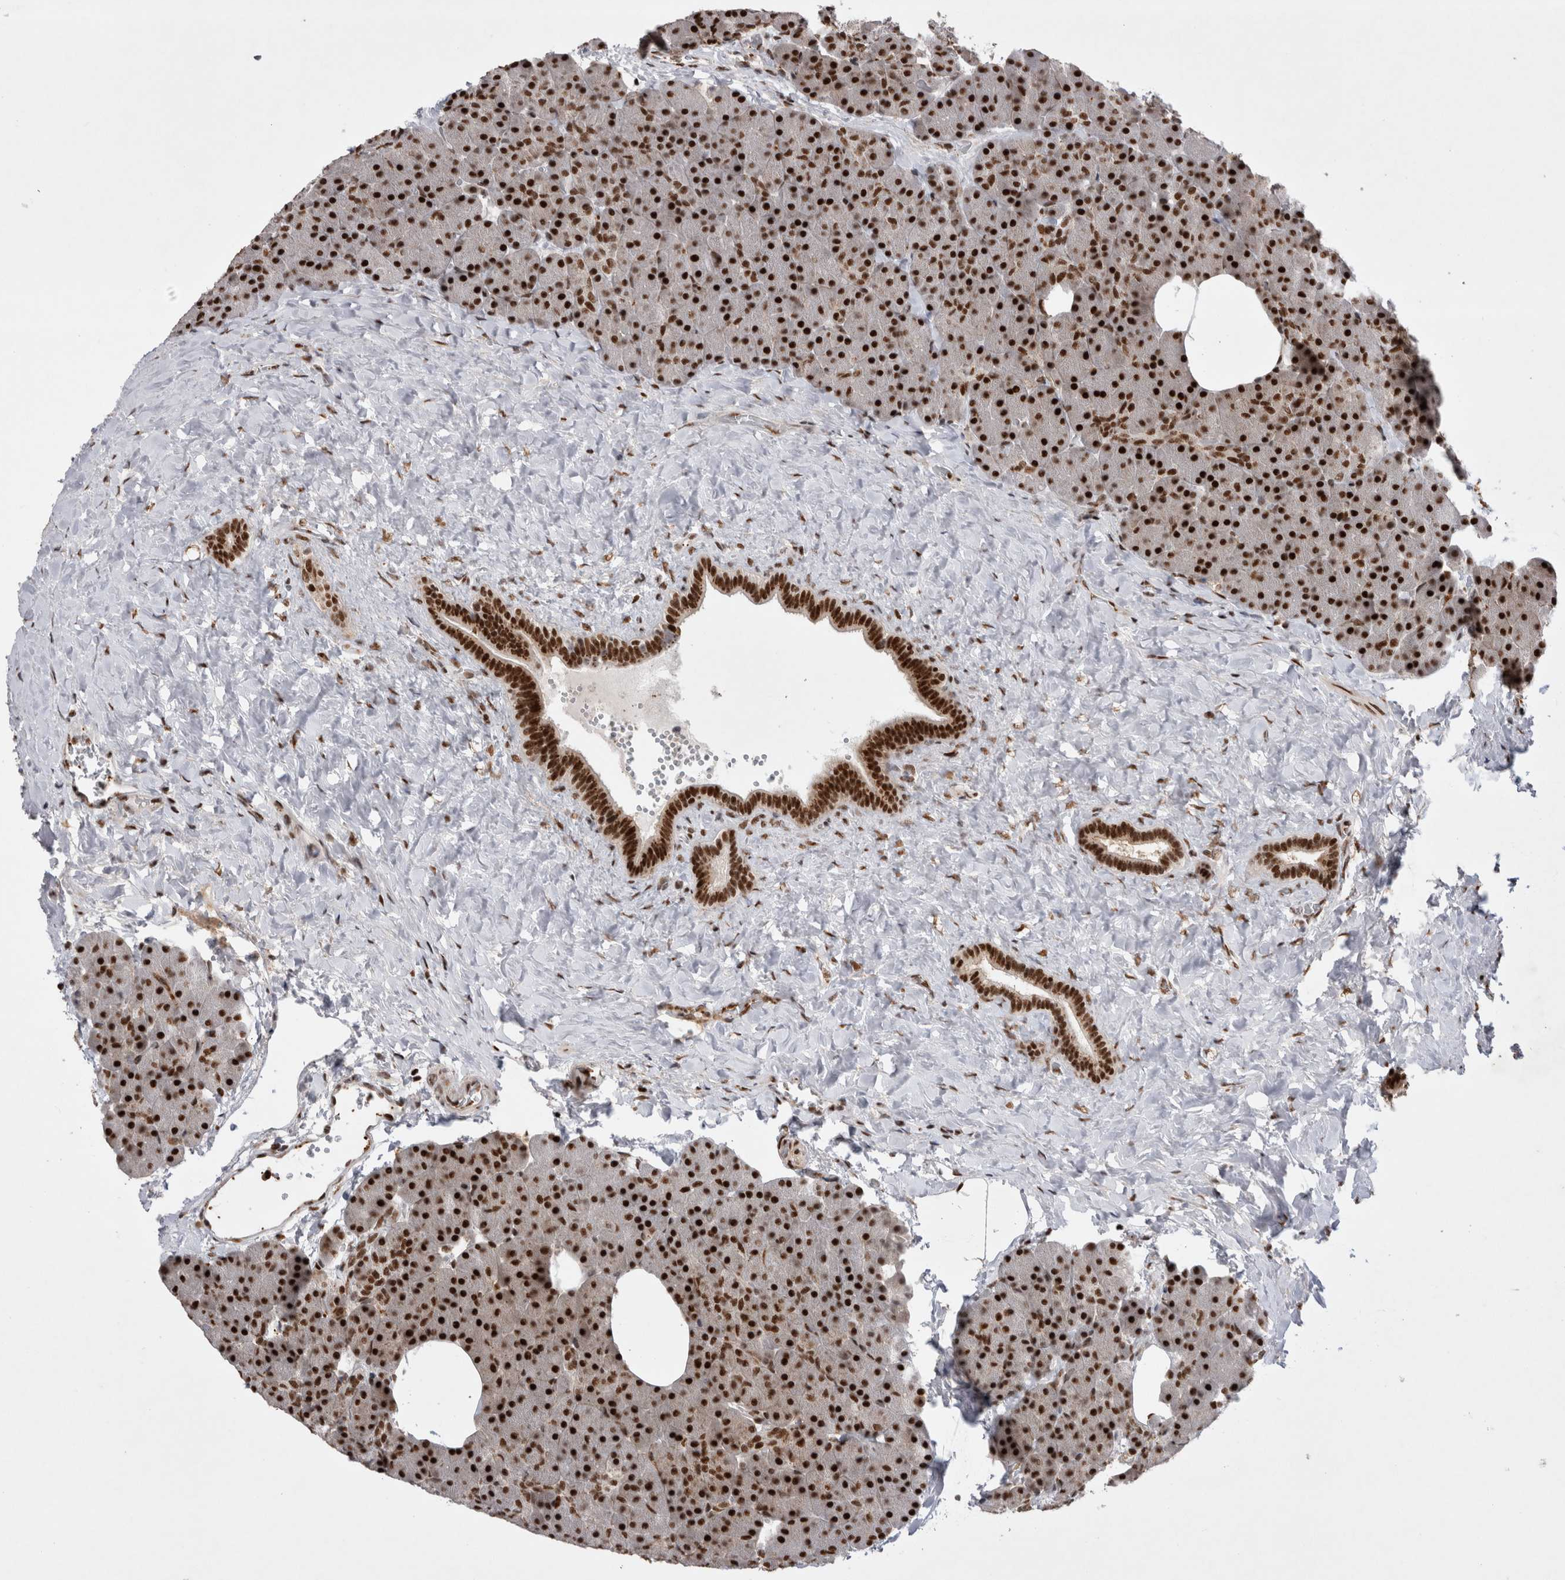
{"staining": {"intensity": "strong", "quantity": ">75%", "location": "nuclear"}, "tissue": "pancreas", "cell_type": "Exocrine glandular cells", "image_type": "normal", "snomed": [{"axis": "morphology", "description": "Normal tissue, NOS"}, {"axis": "morphology", "description": "Carcinoid, malignant, NOS"}, {"axis": "topography", "description": "Pancreas"}], "caption": "IHC staining of normal pancreas, which reveals high levels of strong nuclear expression in about >75% of exocrine glandular cells indicating strong nuclear protein expression. The staining was performed using DAB (3,3'-diaminobenzidine) (brown) for protein detection and nuclei were counterstained in hematoxylin (blue).", "gene": "EYA2", "patient": {"sex": "female", "age": 35}}